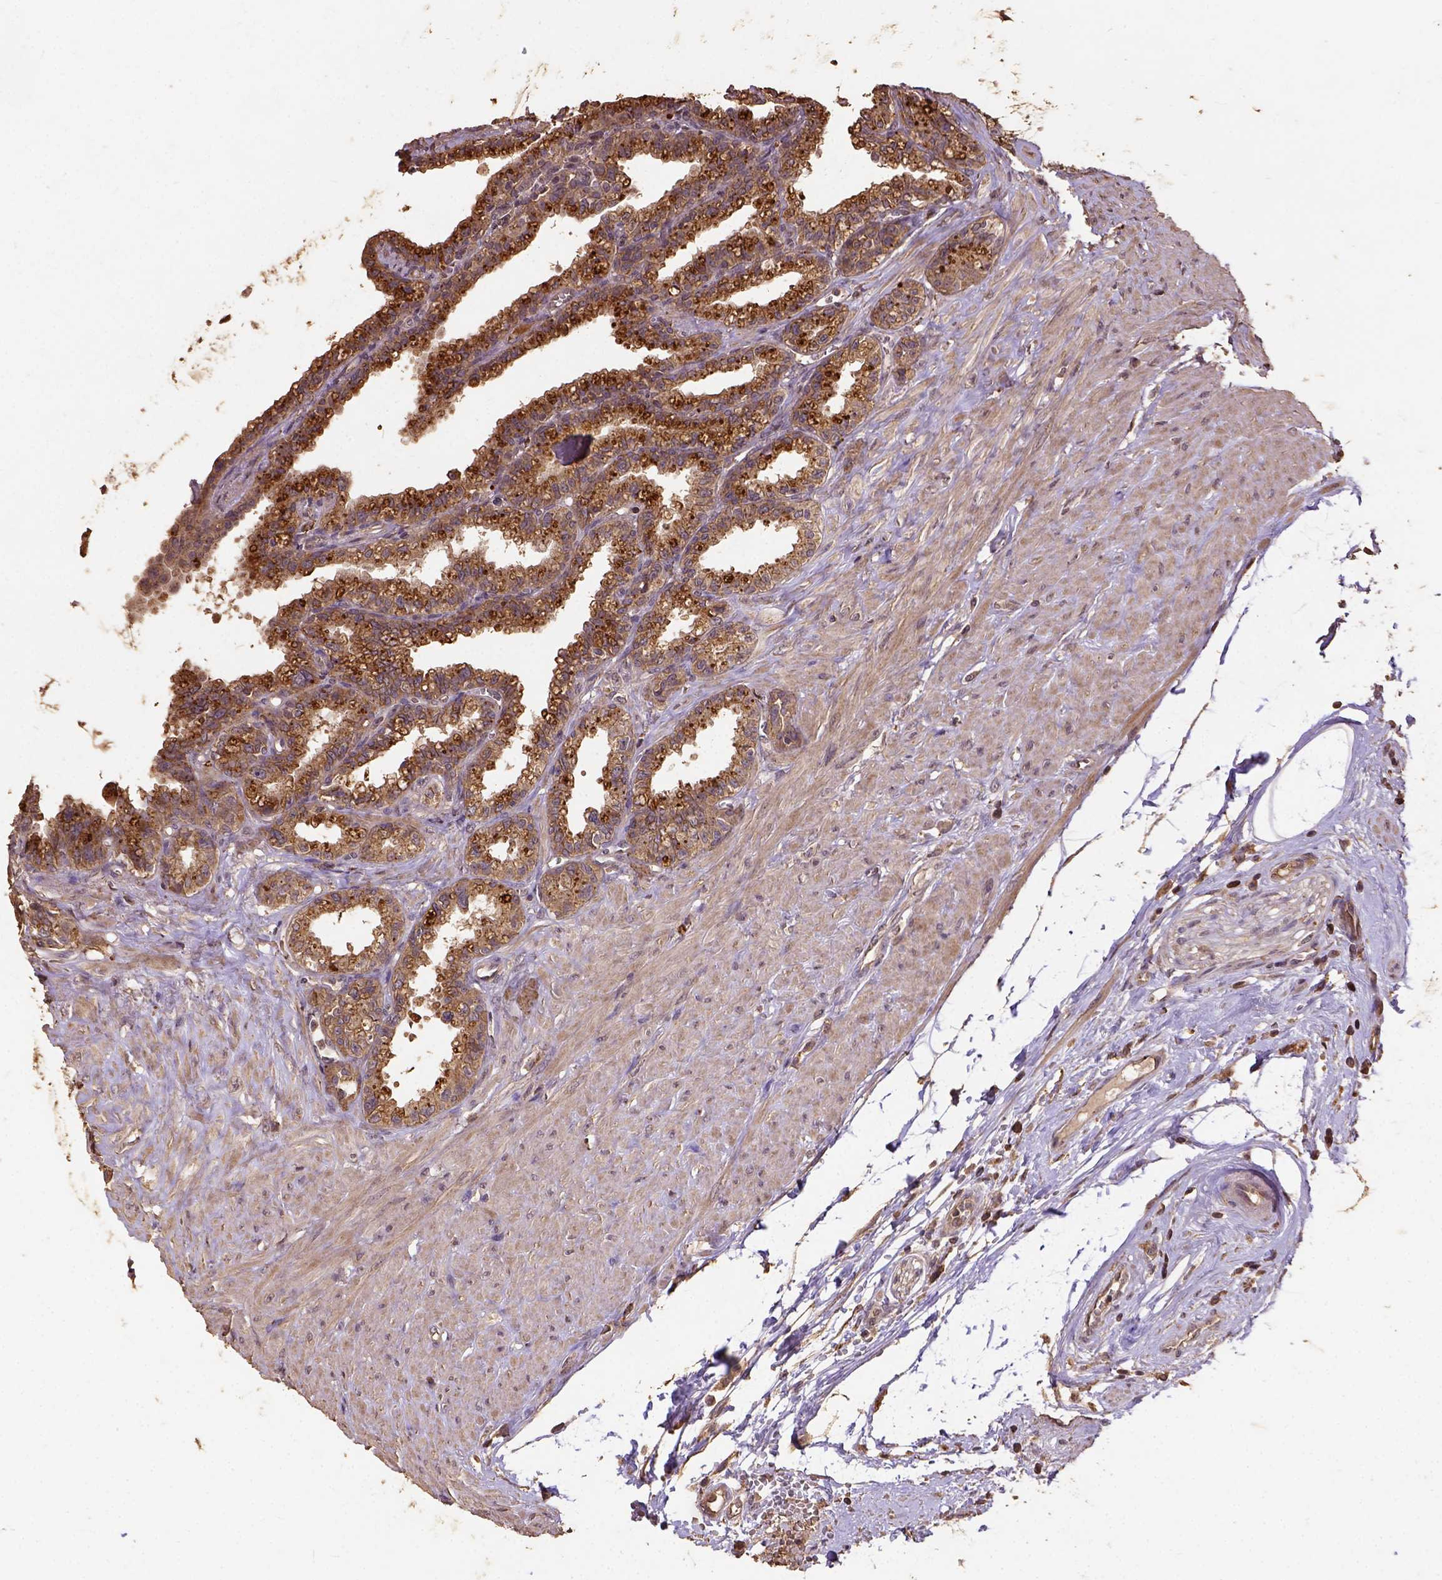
{"staining": {"intensity": "weak", "quantity": ">75%", "location": "cytoplasmic/membranous"}, "tissue": "seminal vesicle", "cell_type": "Glandular cells", "image_type": "normal", "snomed": [{"axis": "morphology", "description": "Normal tissue, NOS"}, {"axis": "morphology", "description": "Urothelial carcinoma, NOS"}, {"axis": "topography", "description": "Urinary bladder"}, {"axis": "topography", "description": "Seminal veicle"}], "caption": "A micrograph of human seminal vesicle stained for a protein reveals weak cytoplasmic/membranous brown staining in glandular cells. Nuclei are stained in blue.", "gene": "ATP1B3", "patient": {"sex": "male", "age": 76}}